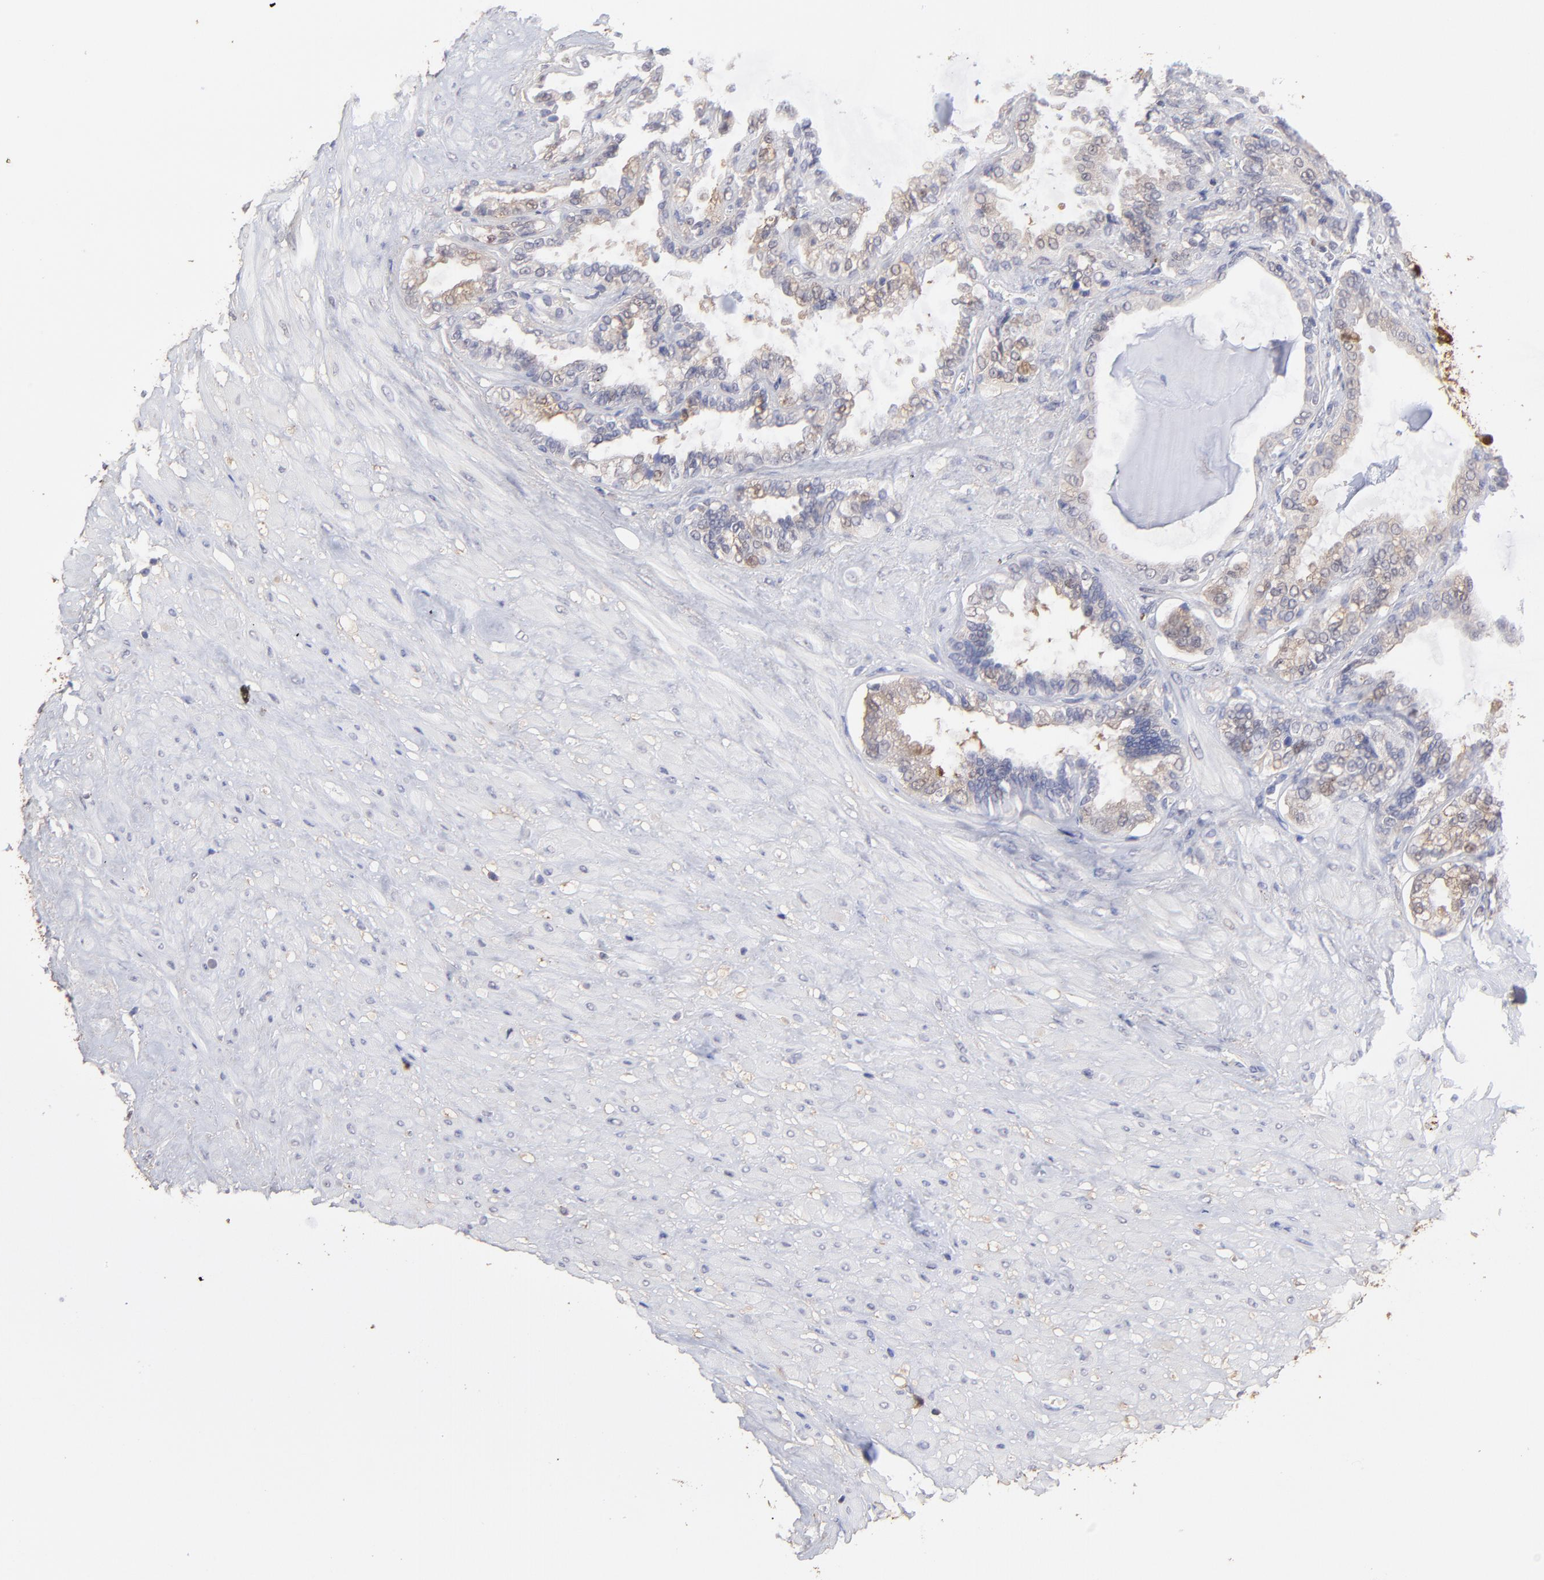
{"staining": {"intensity": "weak", "quantity": "25%-75%", "location": "cytoplasmic/membranous"}, "tissue": "seminal vesicle", "cell_type": "Glandular cells", "image_type": "normal", "snomed": [{"axis": "morphology", "description": "Normal tissue, NOS"}, {"axis": "morphology", "description": "Inflammation, NOS"}, {"axis": "topography", "description": "Urinary bladder"}, {"axis": "topography", "description": "Prostate"}, {"axis": "topography", "description": "Seminal veicle"}], "caption": "A micrograph of seminal vesicle stained for a protein reveals weak cytoplasmic/membranous brown staining in glandular cells. The staining is performed using DAB (3,3'-diaminobenzidine) brown chromogen to label protein expression. The nuclei are counter-stained blue using hematoxylin.", "gene": "PSMD14", "patient": {"sex": "male", "age": 82}}